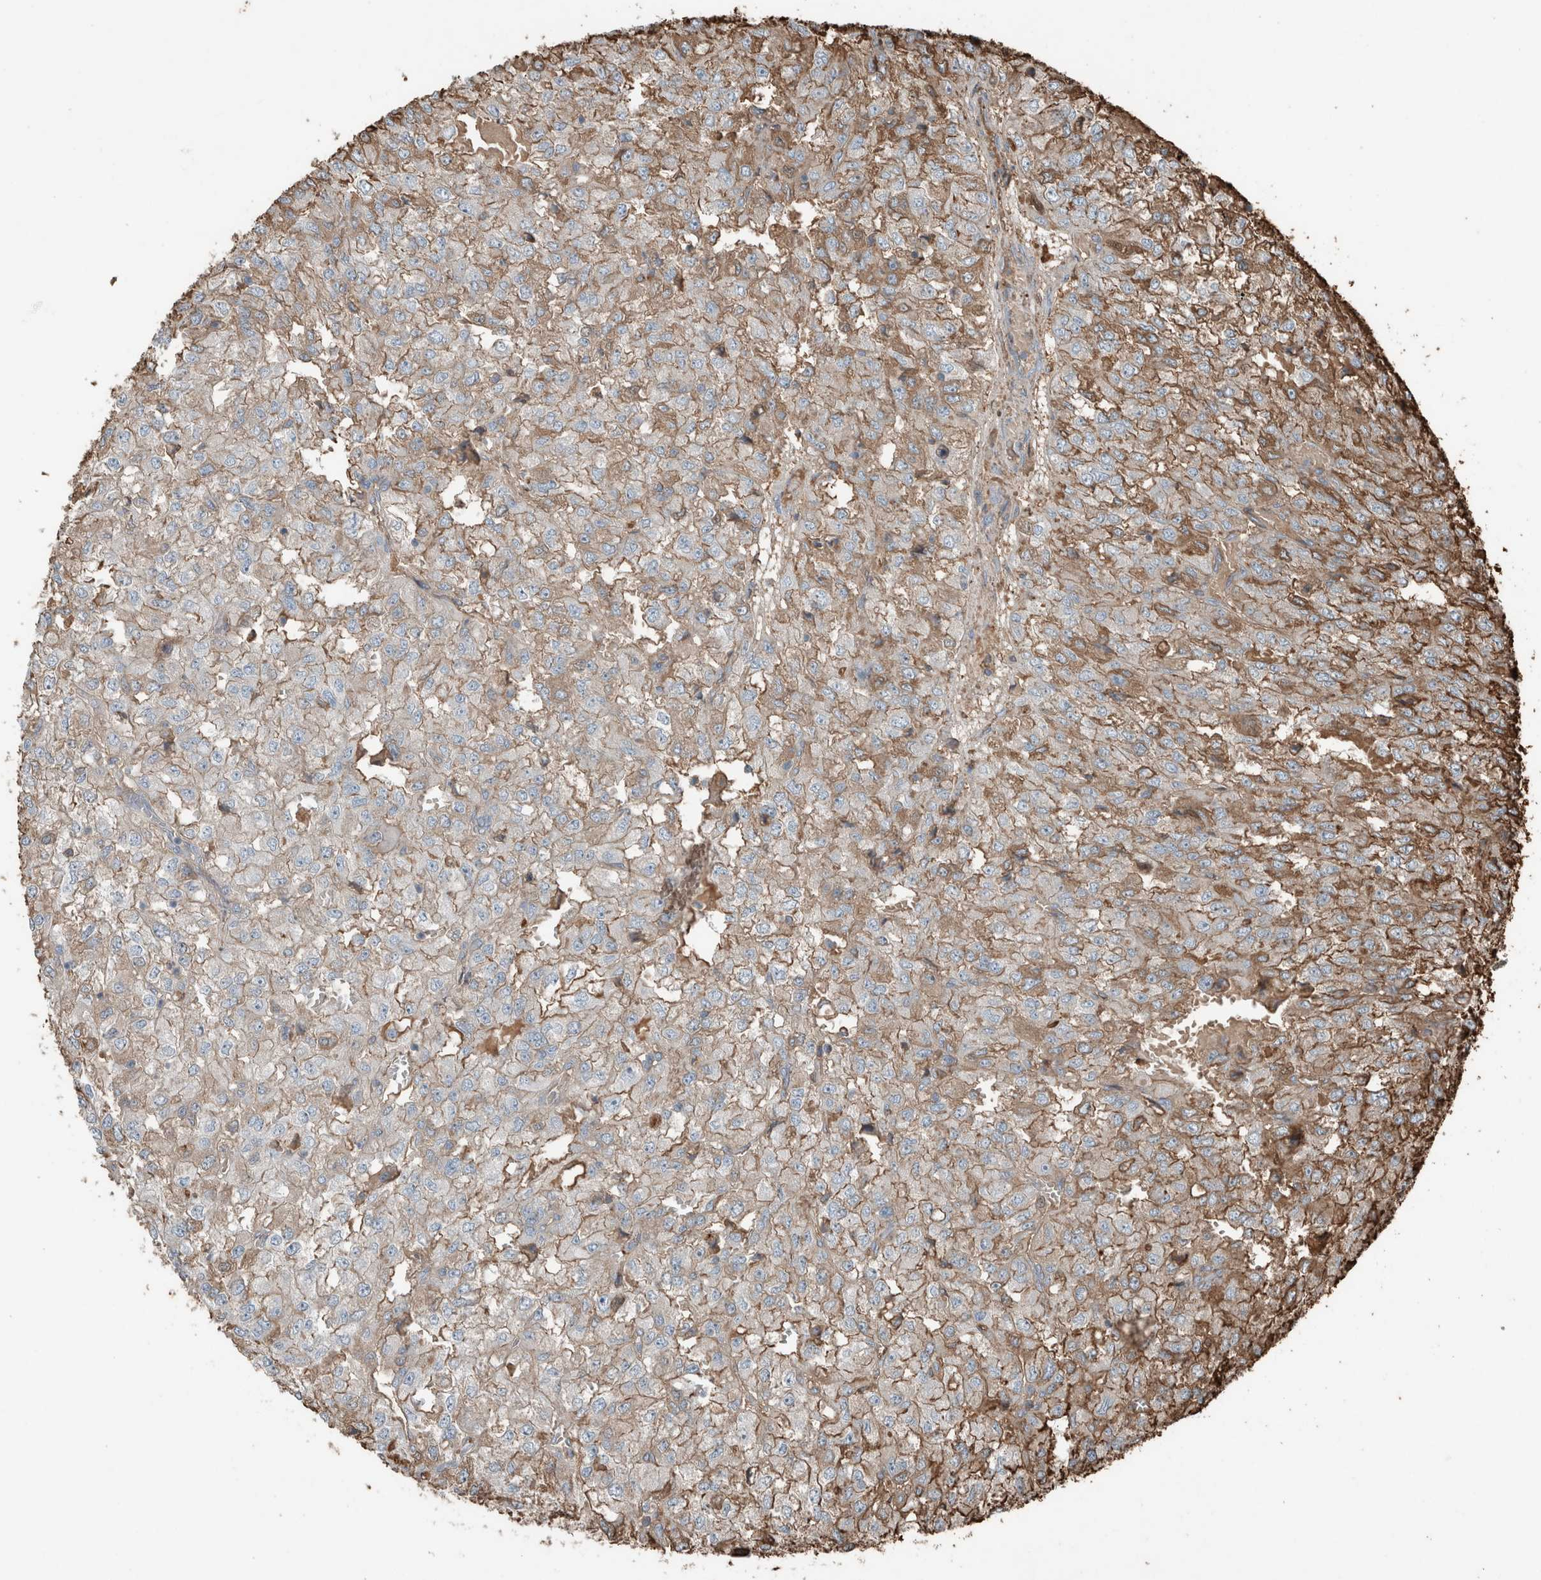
{"staining": {"intensity": "weak", "quantity": ">75%", "location": "cytoplasmic/membranous"}, "tissue": "renal cancer", "cell_type": "Tumor cells", "image_type": "cancer", "snomed": [{"axis": "morphology", "description": "Adenocarcinoma, NOS"}, {"axis": "topography", "description": "Kidney"}], "caption": "Immunohistochemistry (IHC) of adenocarcinoma (renal) reveals low levels of weak cytoplasmic/membranous positivity in about >75% of tumor cells. (DAB IHC with brightfield microscopy, high magnification).", "gene": "USP34", "patient": {"sex": "female", "age": 54}}